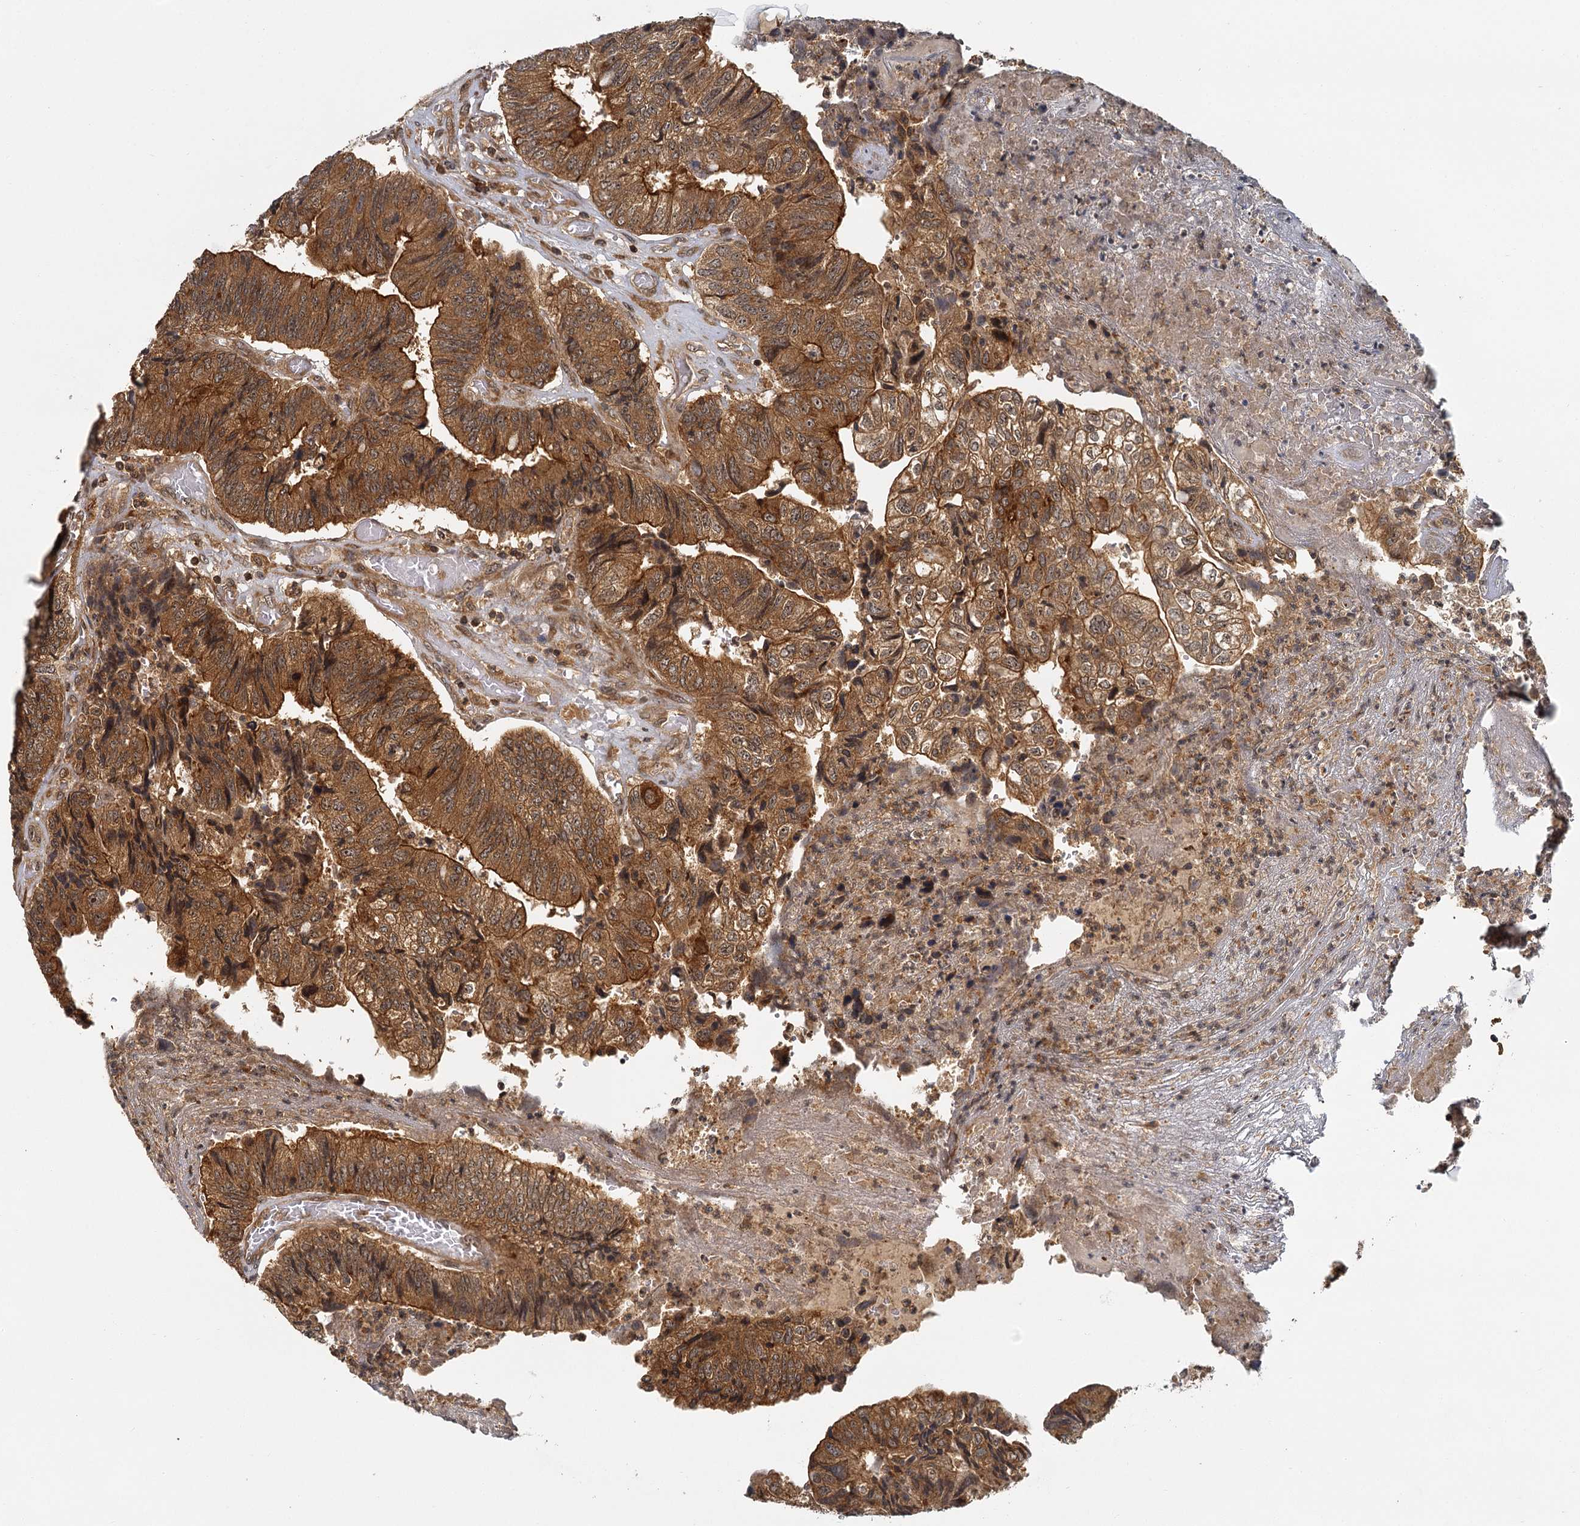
{"staining": {"intensity": "moderate", "quantity": ">75%", "location": "cytoplasmic/membranous,nuclear"}, "tissue": "colorectal cancer", "cell_type": "Tumor cells", "image_type": "cancer", "snomed": [{"axis": "morphology", "description": "Adenocarcinoma, NOS"}, {"axis": "topography", "description": "Colon"}], "caption": "This is a histology image of immunohistochemistry staining of colorectal cancer (adenocarcinoma), which shows moderate positivity in the cytoplasmic/membranous and nuclear of tumor cells.", "gene": "ZNF549", "patient": {"sex": "female", "age": 67}}